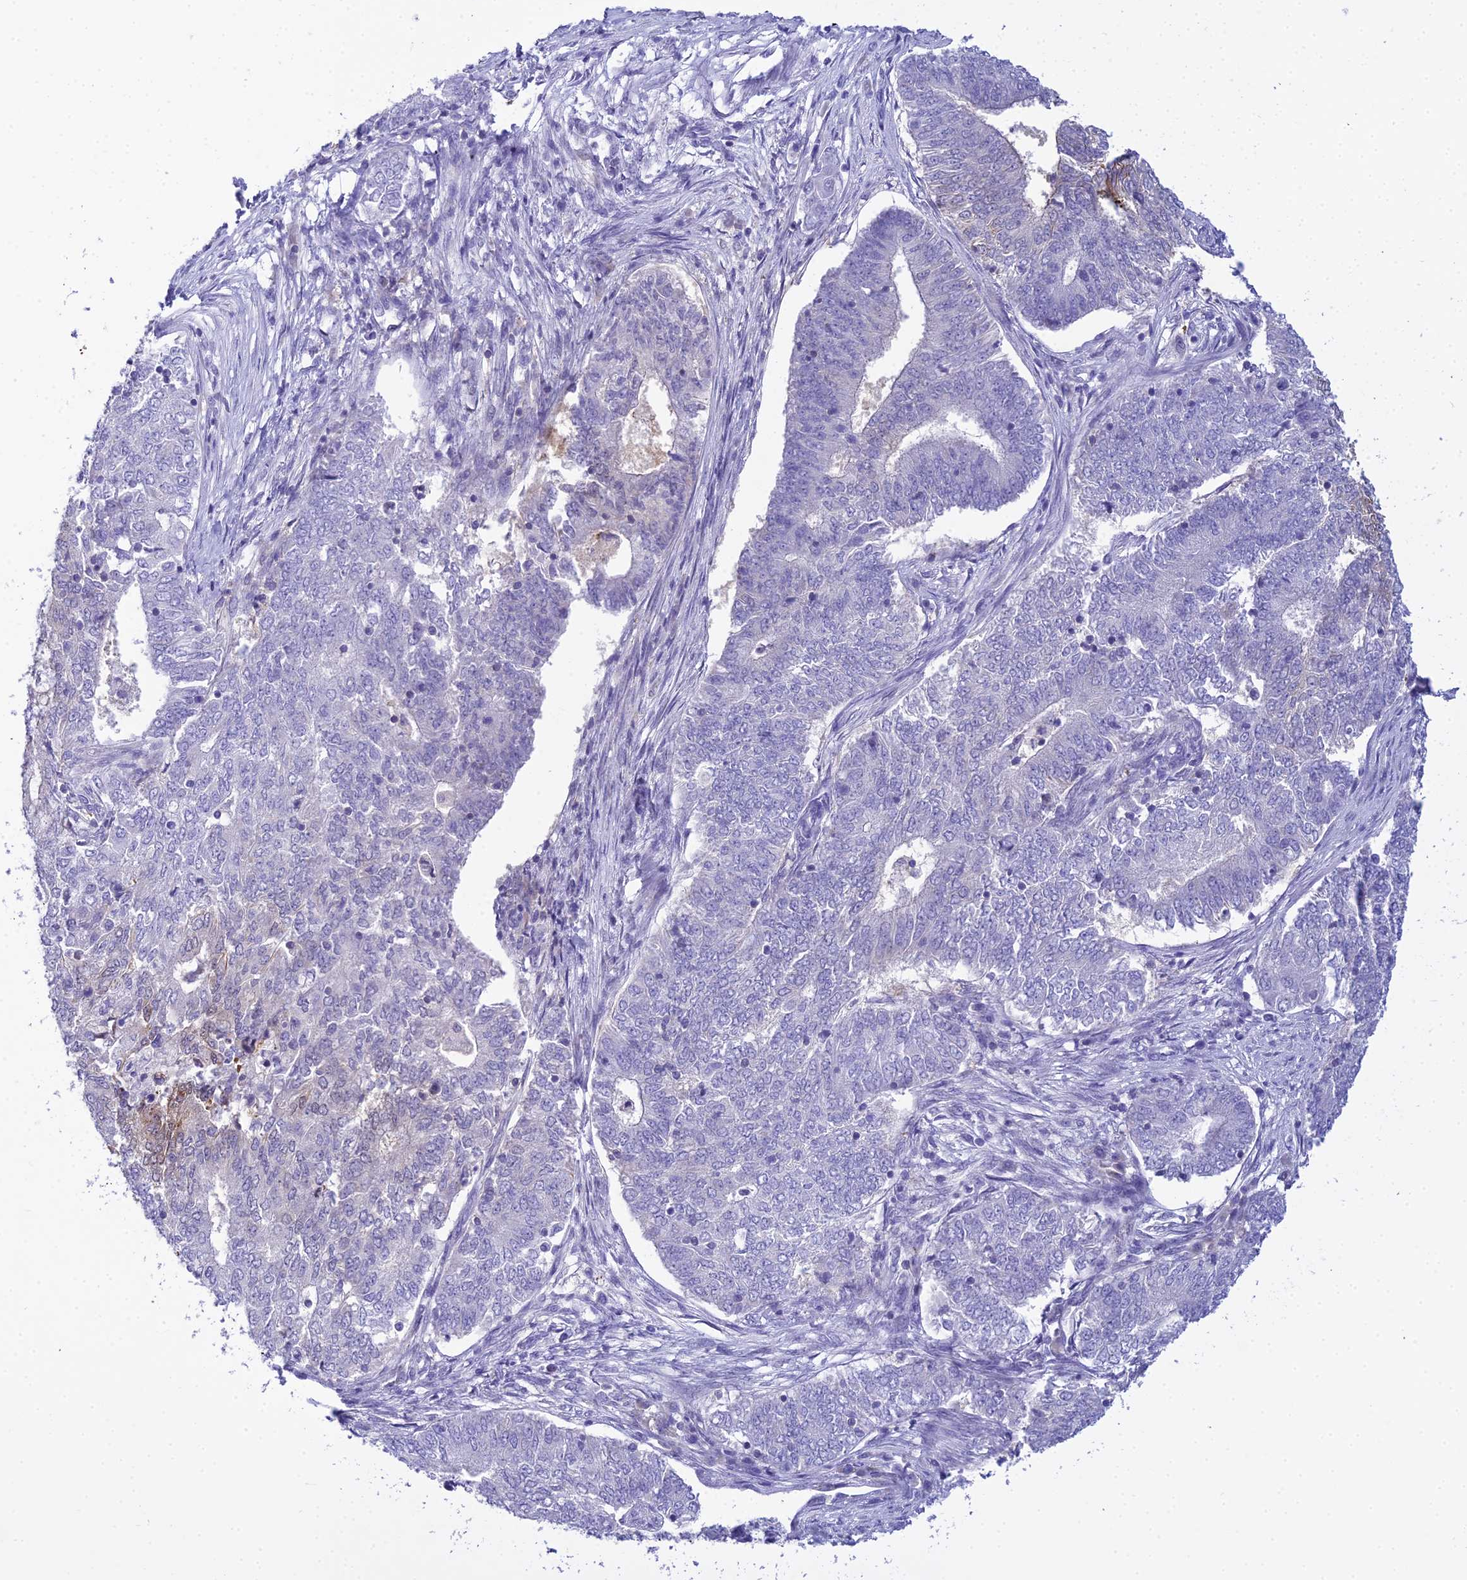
{"staining": {"intensity": "strong", "quantity": "<25%", "location": "cytoplasmic/membranous"}, "tissue": "endometrial cancer", "cell_type": "Tumor cells", "image_type": "cancer", "snomed": [{"axis": "morphology", "description": "Adenocarcinoma, NOS"}, {"axis": "topography", "description": "Endometrium"}], "caption": "Immunohistochemistry photomicrograph of human endometrial cancer stained for a protein (brown), which exhibits medium levels of strong cytoplasmic/membranous staining in about <25% of tumor cells.", "gene": "ZMIZ1", "patient": {"sex": "female", "age": 62}}